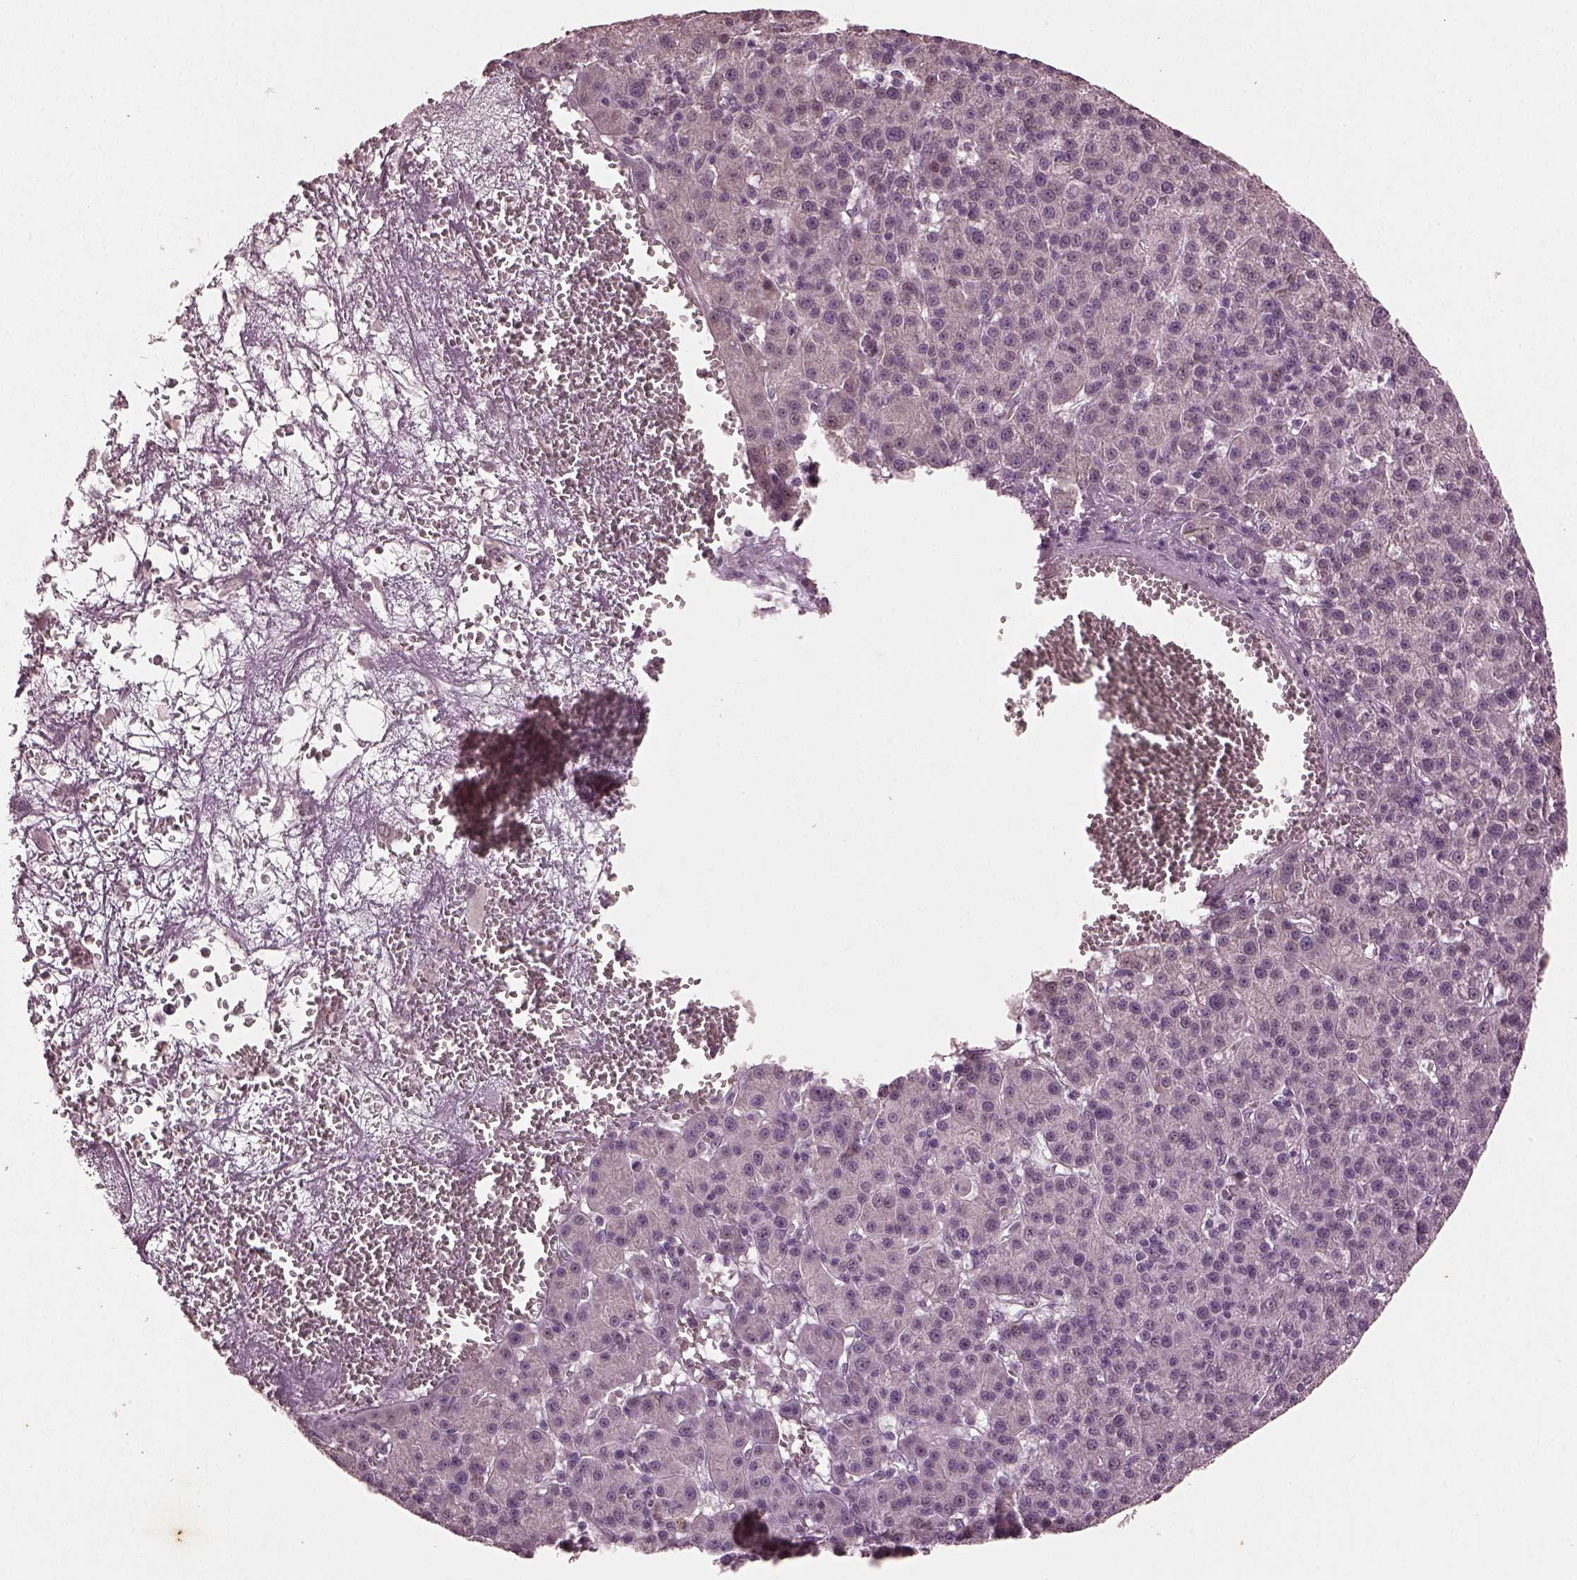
{"staining": {"intensity": "negative", "quantity": "none", "location": "none"}, "tissue": "liver cancer", "cell_type": "Tumor cells", "image_type": "cancer", "snomed": [{"axis": "morphology", "description": "Carcinoma, Hepatocellular, NOS"}, {"axis": "topography", "description": "Liver"}], "caption": "Micrograph shows no significant protein staining in tumor cells of liver hepatocellular carcinoma.", "gene": "IL18RAP", "patient": {"sex": "female", "age": 60}}